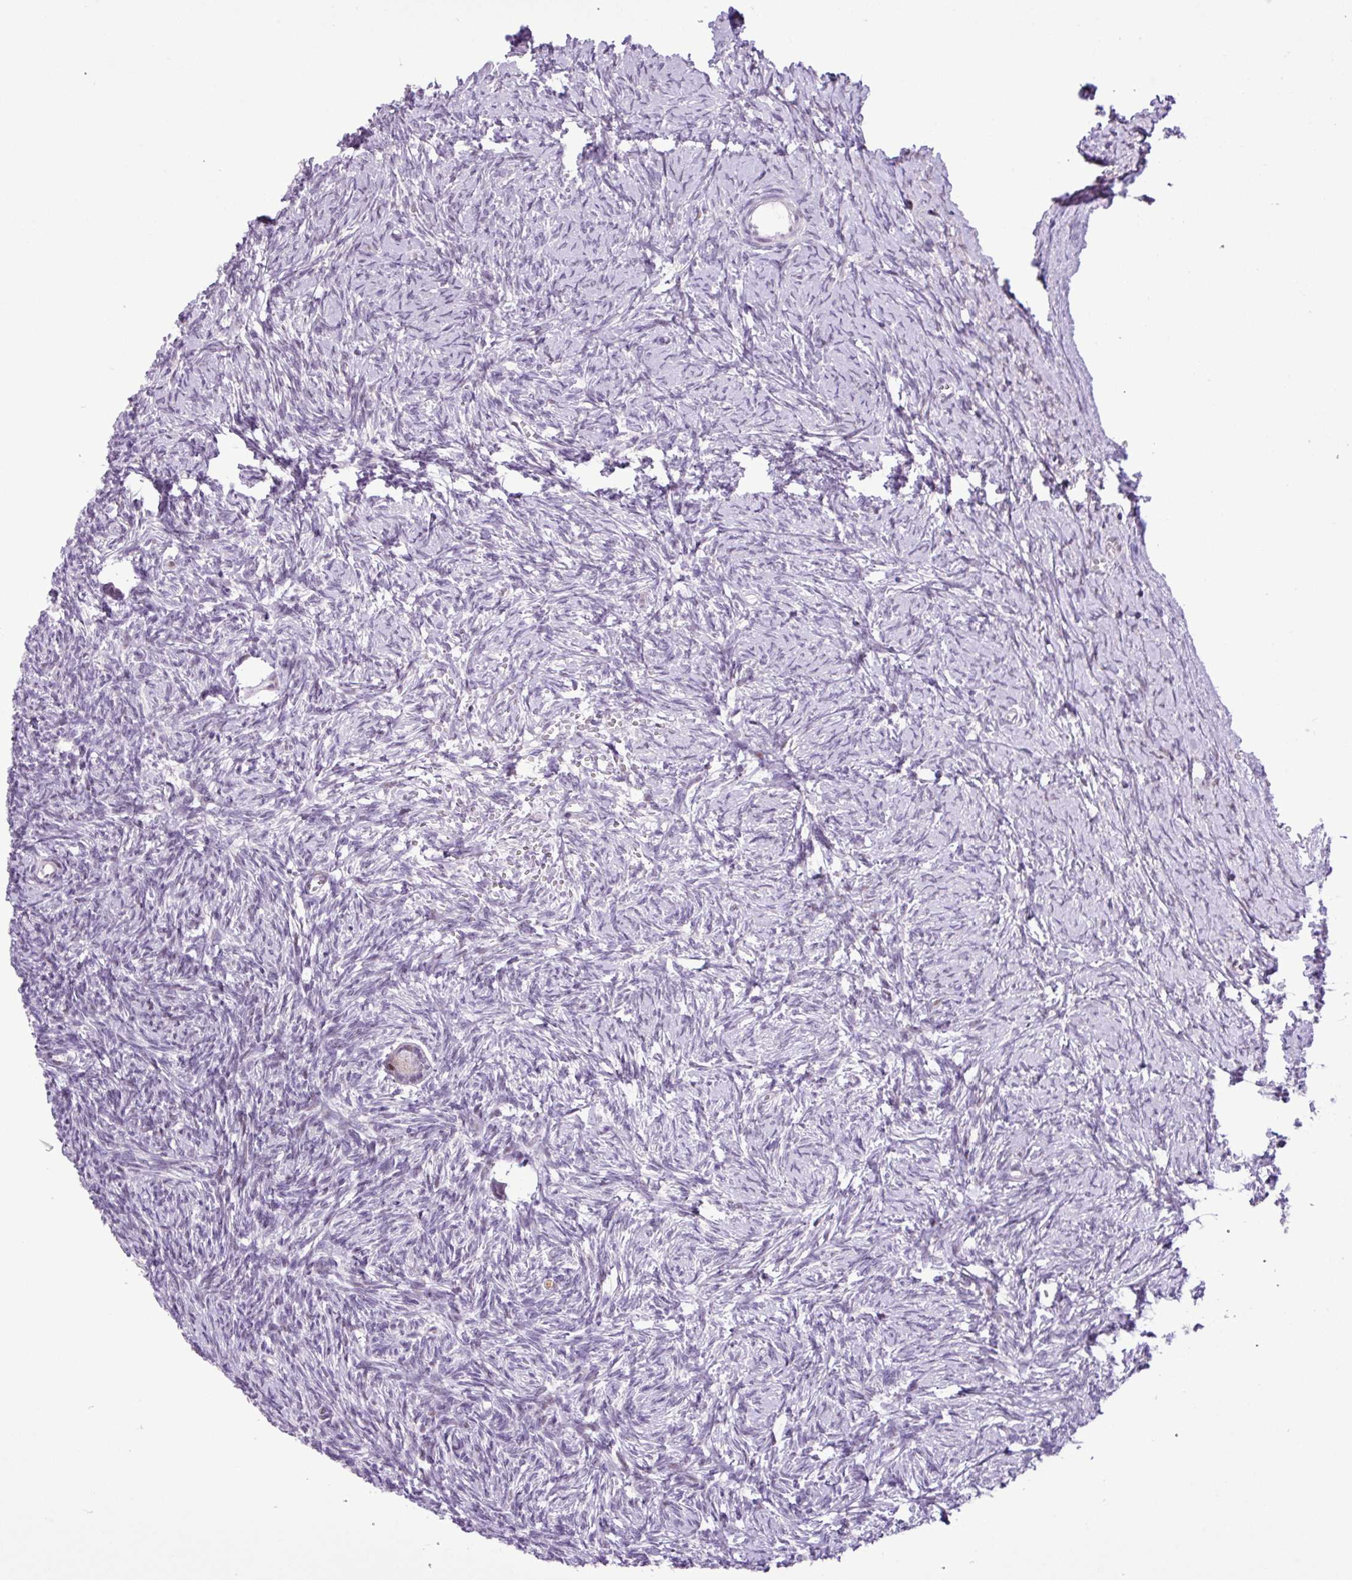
{"staining": {"intensity": "negative", "quantity": "none", "location": "none"}, "tissue": "ovary", "cell_type": "Follicle cells", "image_type": "normal", "snomed": [{"axis": "morphology", "description": "Normal tissue, NOS"}, {"axis": "topography", "description": "Ovary"}], "caption": "This is an IHC micrograph of normal ovary. There is no staining in follicle cells.", "gene": "ZNF354A", "patient": {"sex": "female", "age": 39}}